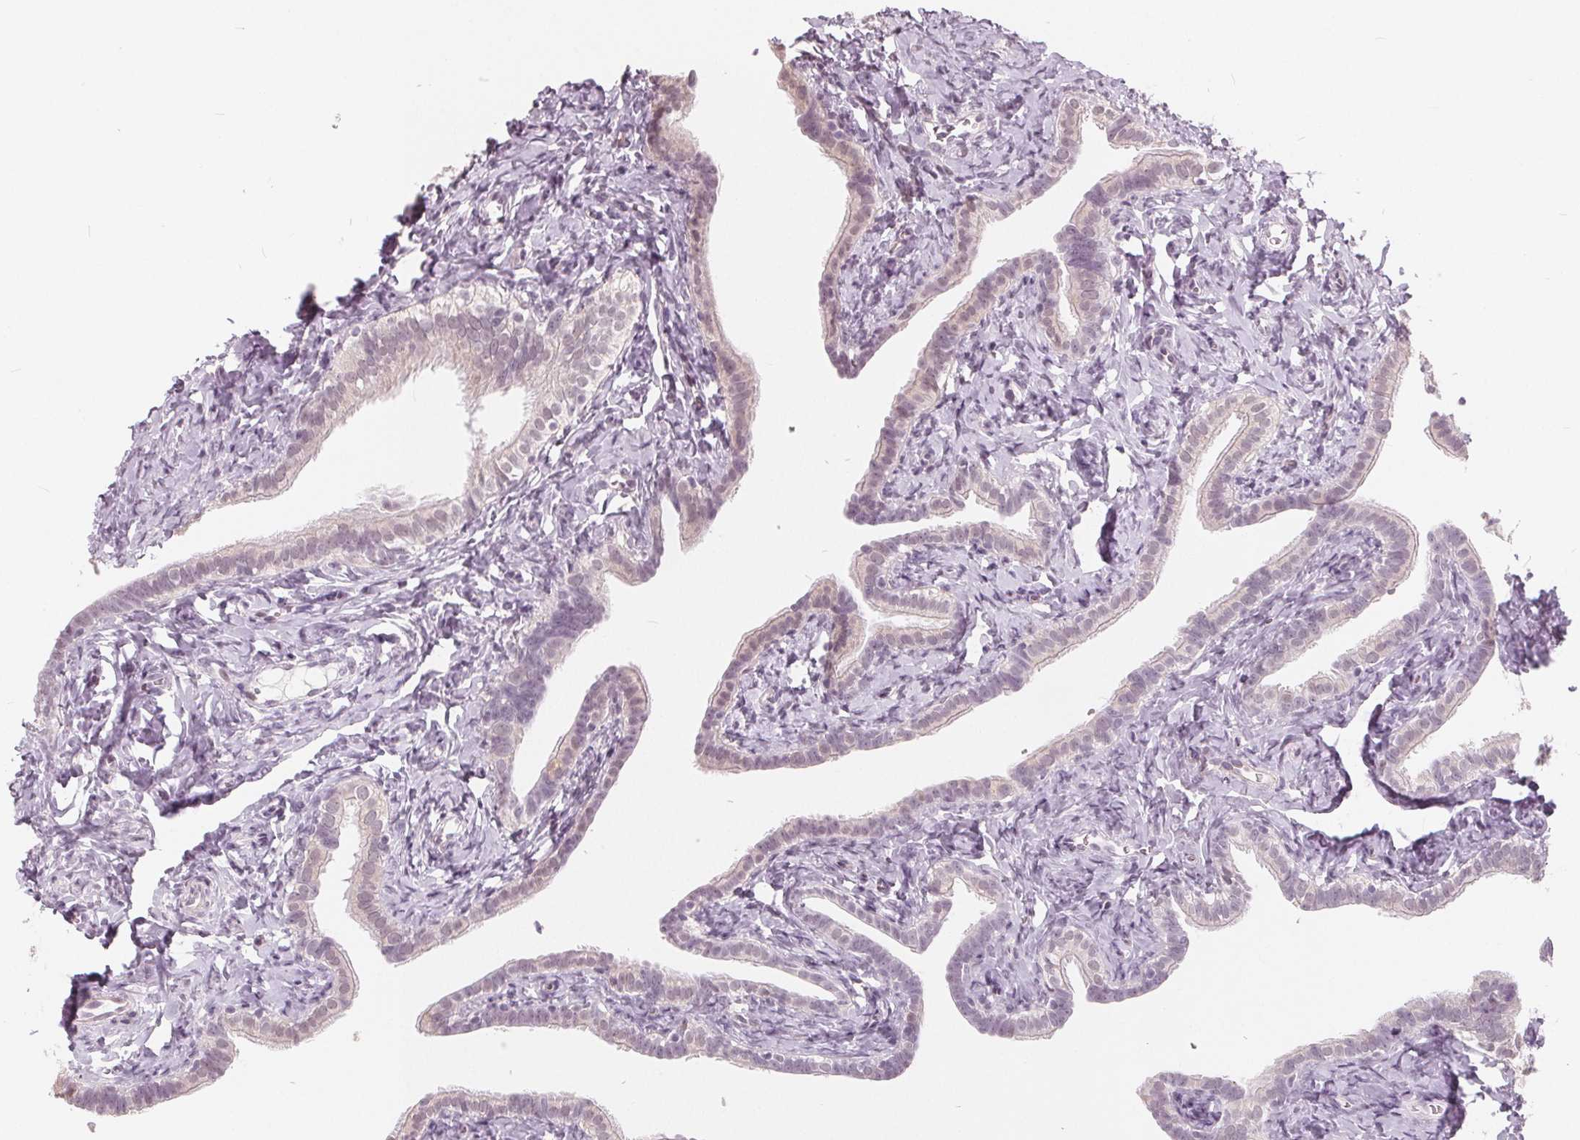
{"staining": {"intensity": "weak", "quantity": "<25%", "location": "cytoplasmic/membranous,nuclear"}, "tissue": "fallopian tube", "cell_type": "Glandular cells", "image_type": "normal", "snomed": [{"axis": "morphology", "description": "Normal tissue, NOS"}, {"axis": "topography", "description": "Fallopian tube"}], "caption": "The photomicrograph shows no staining of glandular cells in unremarkable fallopian tube. (DAB immunohistochemistry with hematoxylin counter stain).", "gene": "NUP210L", "patient": {"sex": "female", "age": 41}}